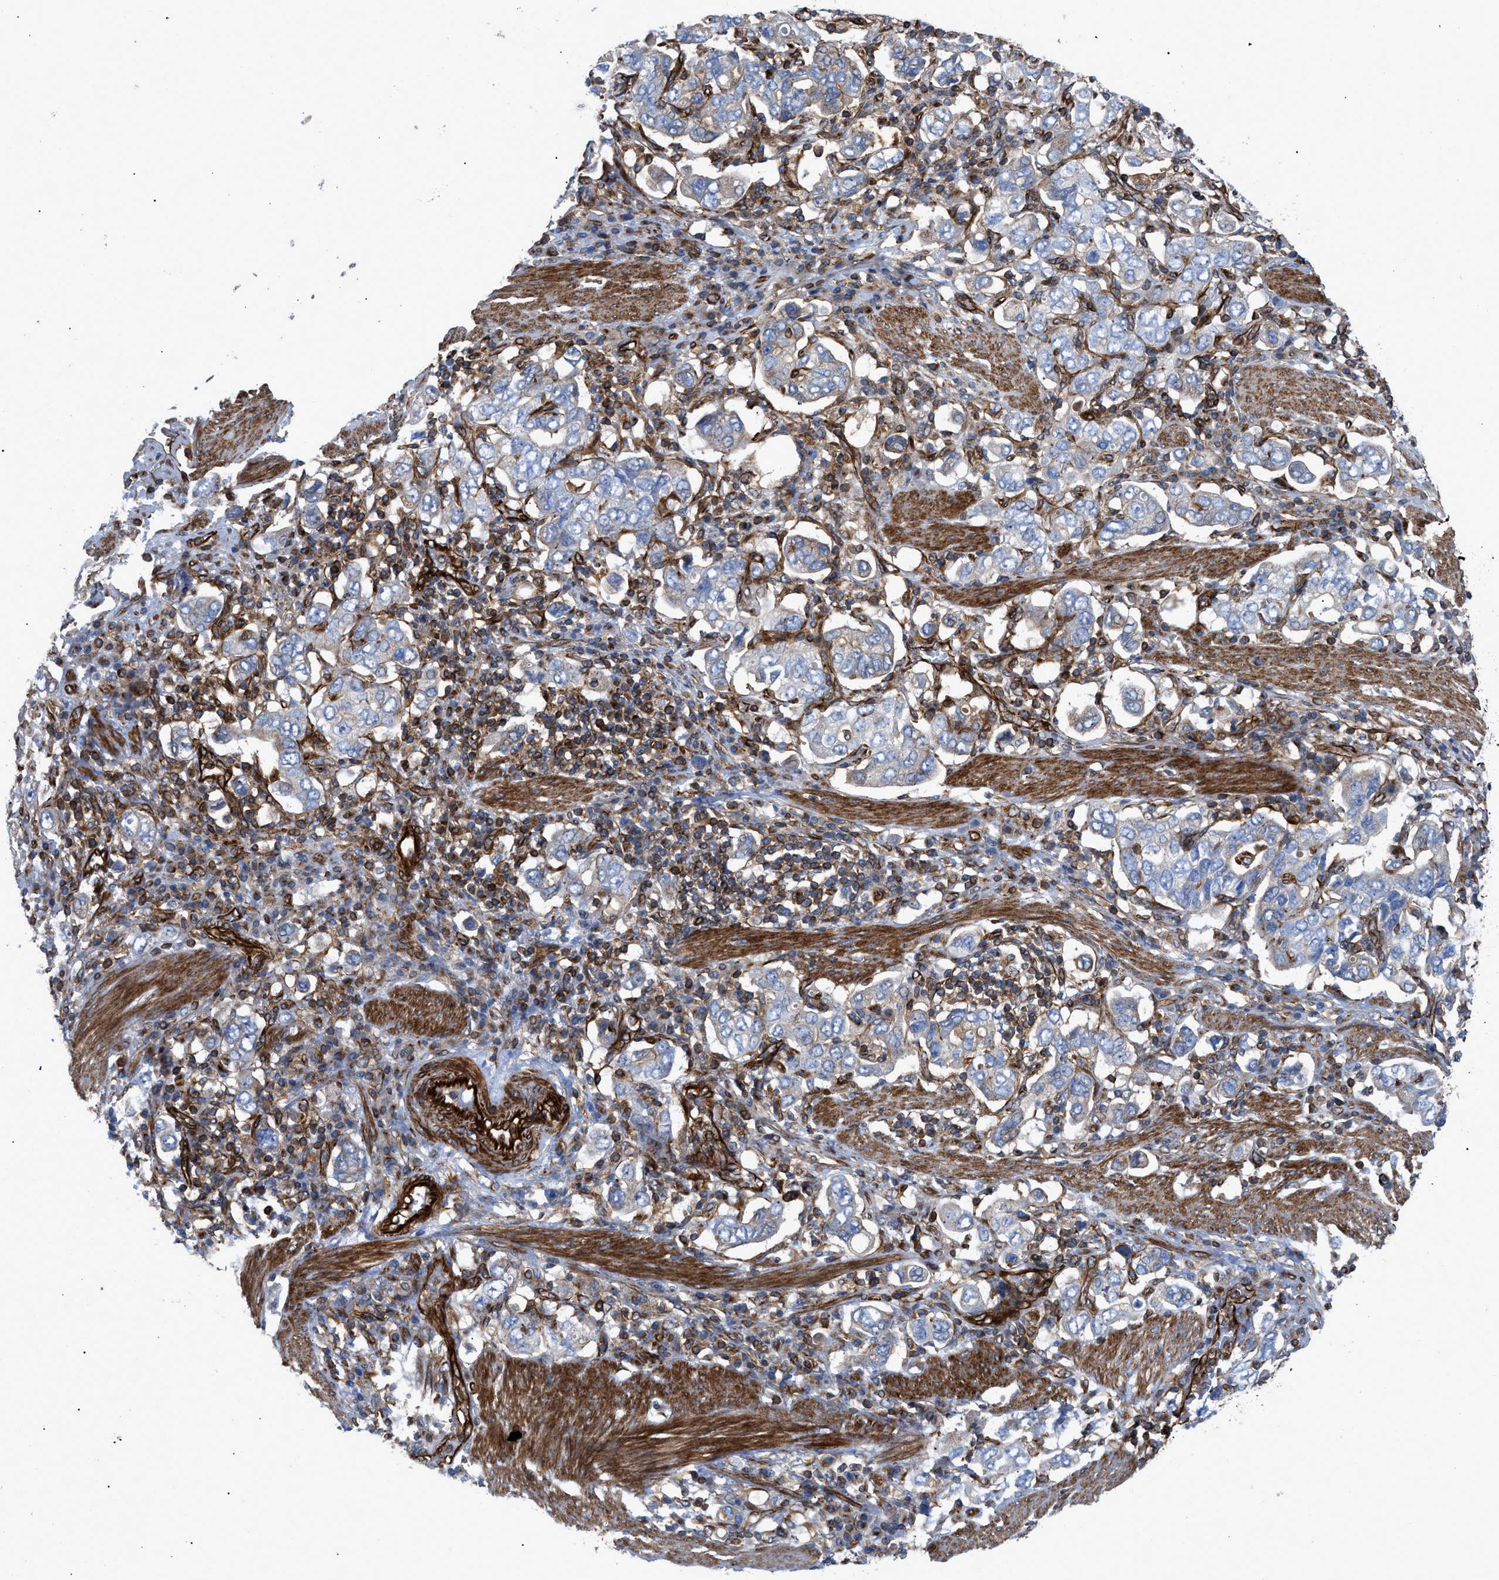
{"staining": {"intensity": "weak", "quantity": "25%-75%", "location": "cytoplasmic/membranous"}, "tissue": "stomach cancer", "cell_type": "Tumor cells", "image_type": "cancer", "snomed": [{"axis": "morphology", "description": "Adenocarcinoma, NOS"}, {"axis": "topography", "description": "Stomach, upper"}], "caption": "Adenocarcinoma (stomach) was stained to show a protein in brown. There is low levels of weak cytoplasmic/membranous expression in about 25%-75% of tumor cells. Nuclei are stained in blue.", "gene": "PTPRE", "patient": {"sex": "male", "age": 62}}